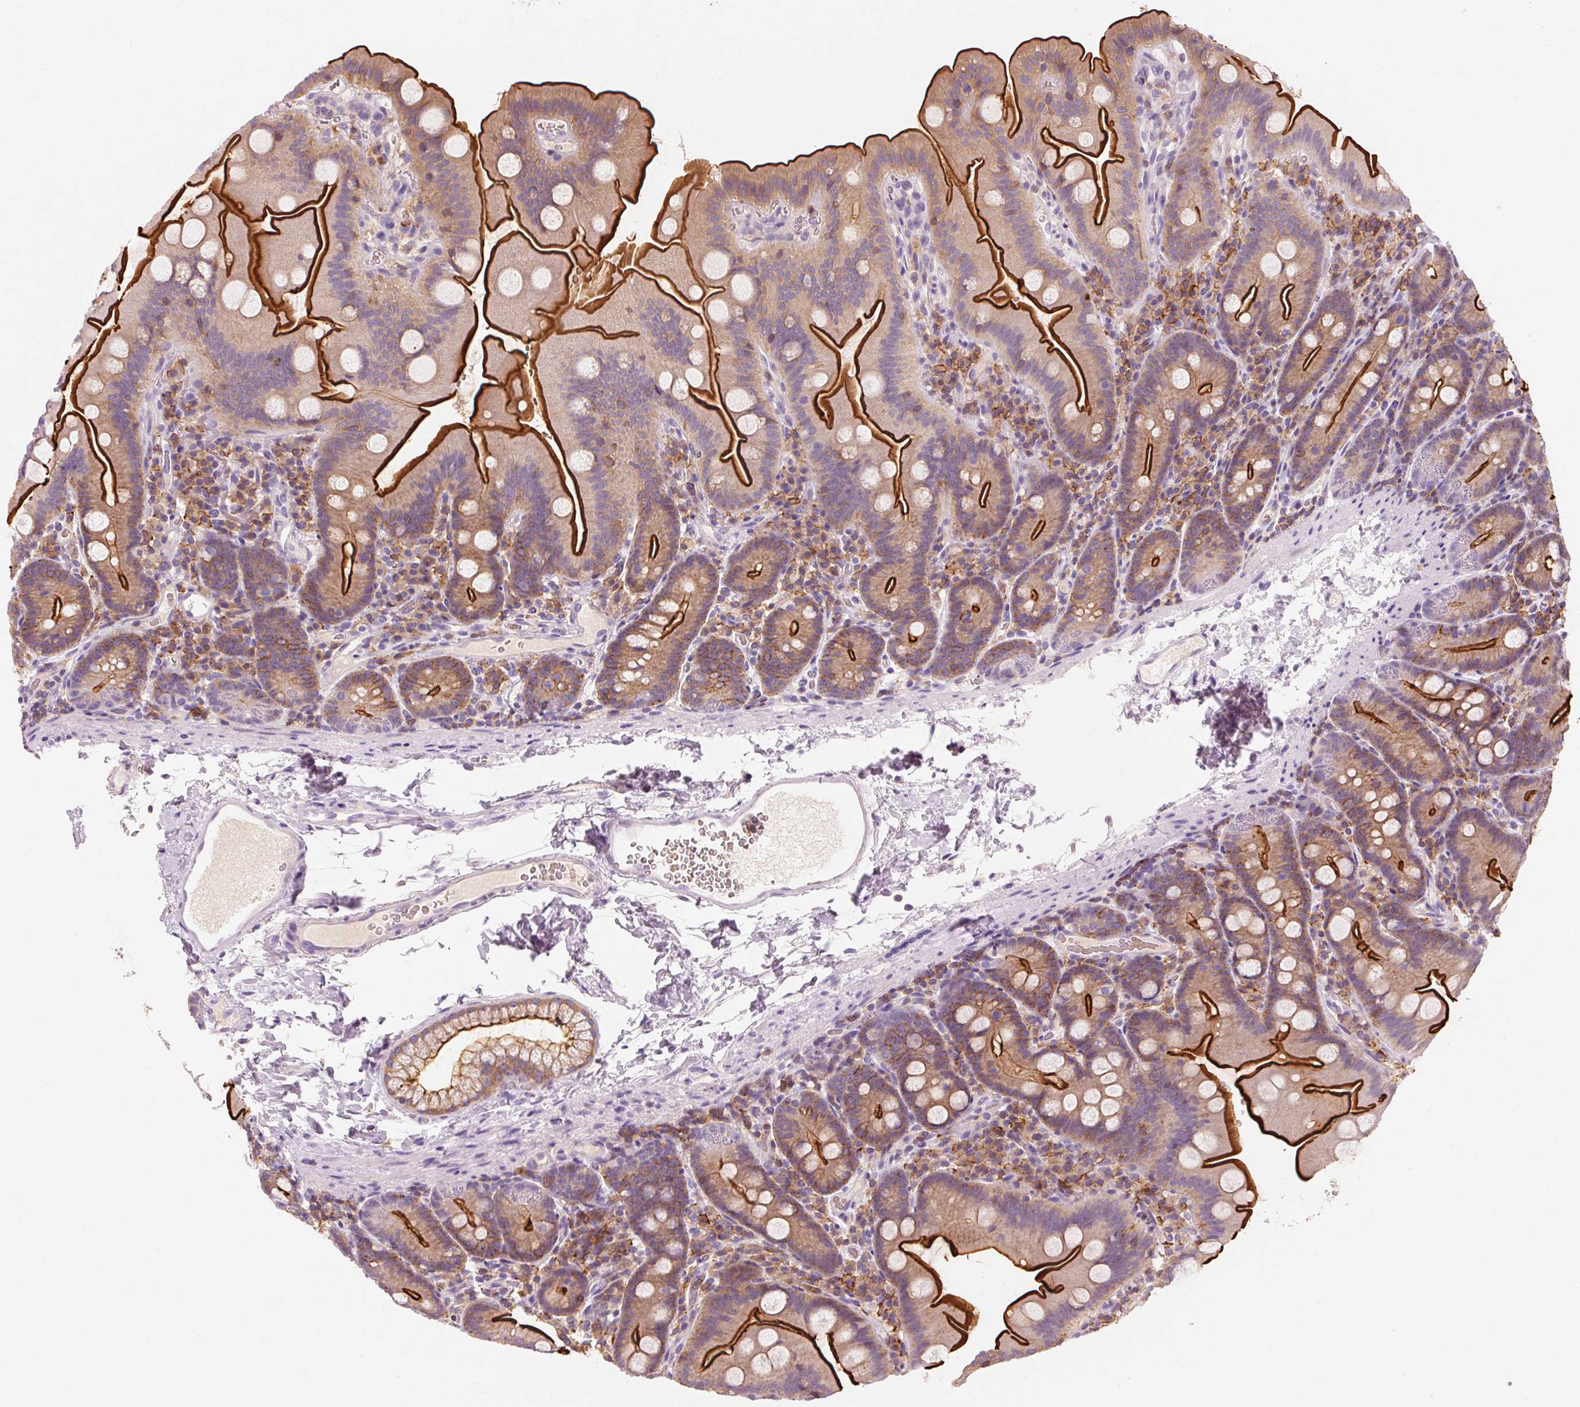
{"staining": {"intensity": "strong", "quantity": ">75%", "location": "cytoplasmic/membranous"}, "tissue": "small intestine", "cell_type": "Glandular cells", "image_type": "normal", "snomed": [{"axis": "morphology", "description": "Normal tissue, NOS"}, {"axis": "topography", "description": "Small intestine"}], "caption": "Glandular cells display high levels of strong cytoplasmic/membranous positivity in approximately >75% of cells in normal human small intestine. The protein of interest is shown in brown color, while the nuclei are stained blue.", "gene": "OR8K1", "patient": {"sex": "female", "age": 68}}